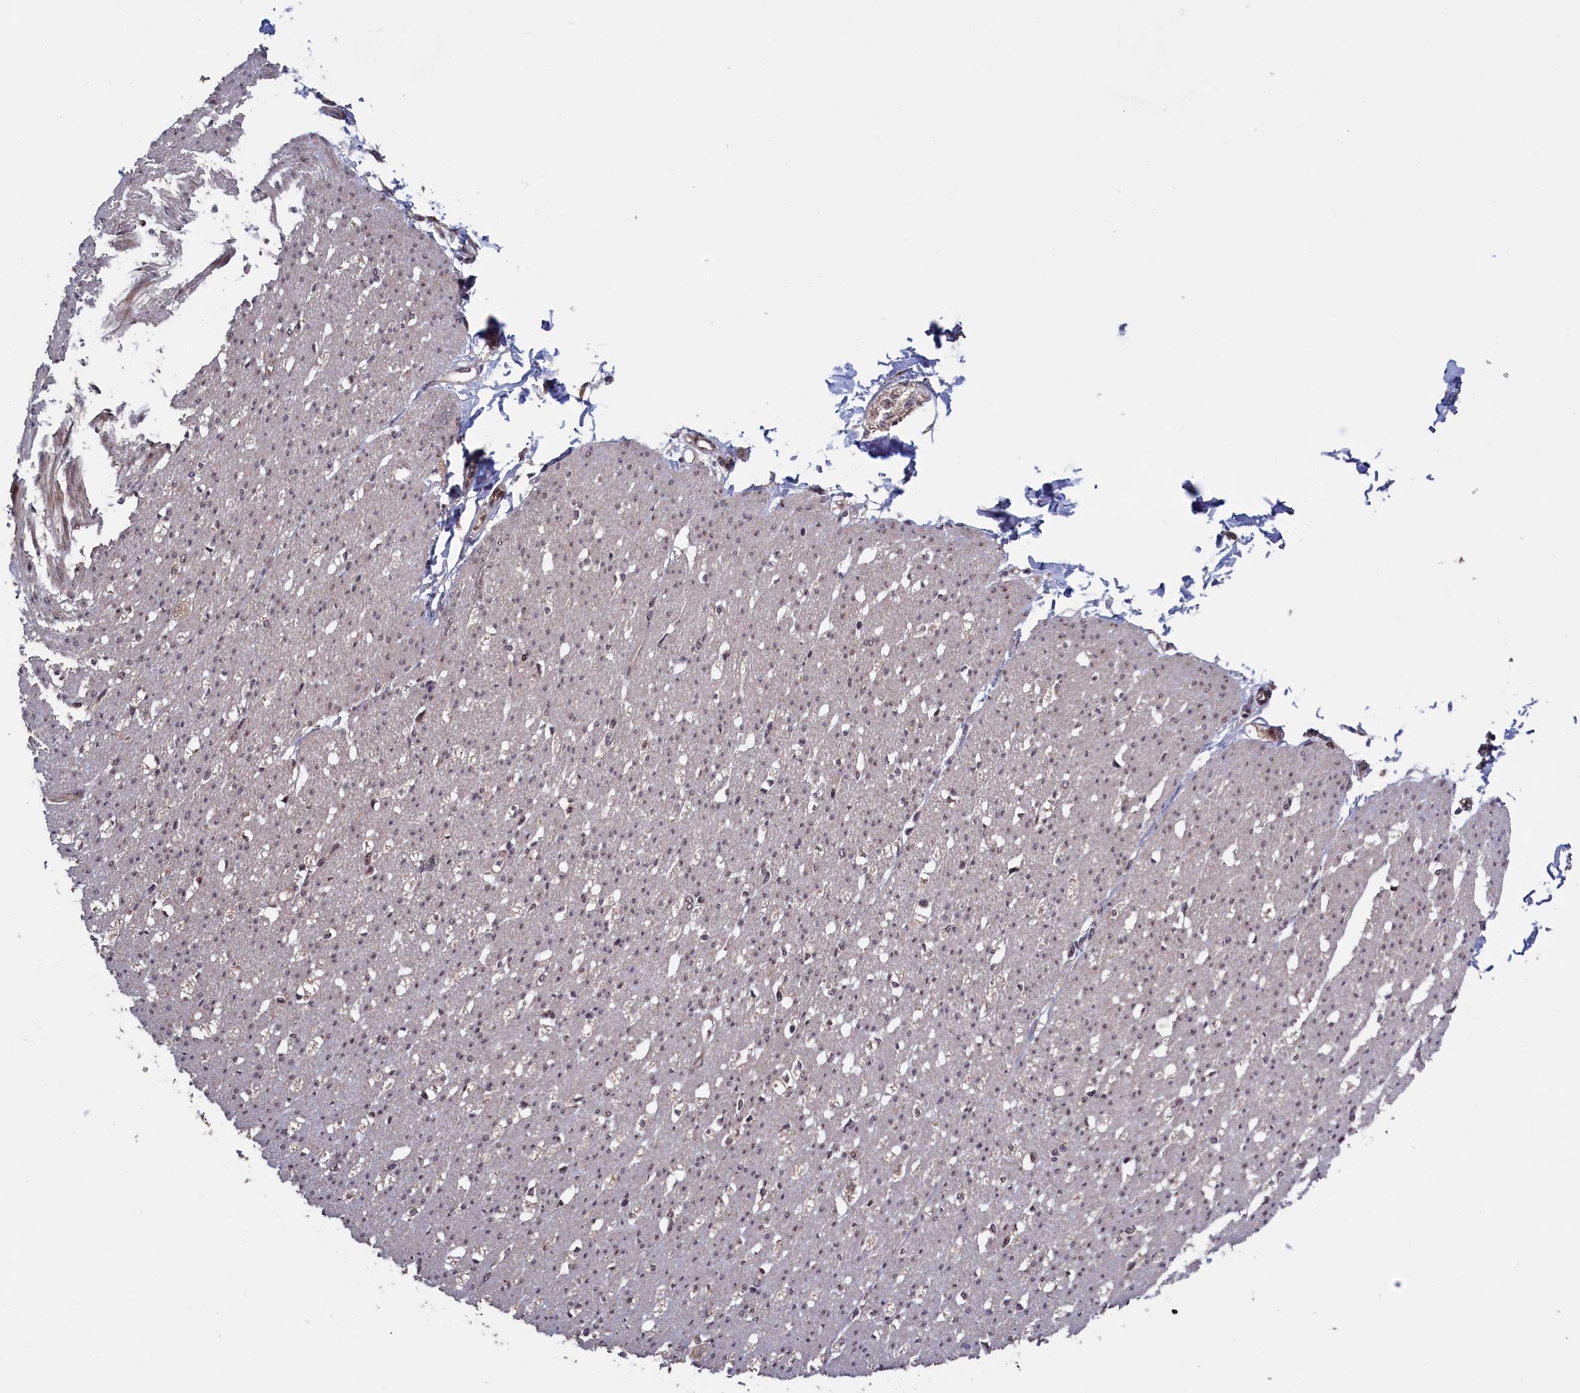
{"staining": {"intensity": "moderate", "quantity": "25%-75%", "location": "cytoplasmic/membranous,nuclear"}, "tissue": "smooth muscle", "cell_type": "Smooth muscle cells", "image_type": "normal", "snomed": [{"axis": "morphology", "description": "Normal tissue, NOS"}, {"axis": "morphology", "description": "Adenocarcinoma, NOS"}, {"axis": "topography", "description": "Colon"}, {"axis": "topography", "description": "Peripheral nerve tissue"}], "caption": "The micrograph exhibits staining of unremarkable smooth muscle, revealing moderate cytoplasmic/membranous,nuclear protein positivity (brown color) within smooth muscle cells. (Brightfield microscopy of DAB IHC at high magnification).", "gene": "LSG1", "patient": {"sex": "male", "age": 14}}